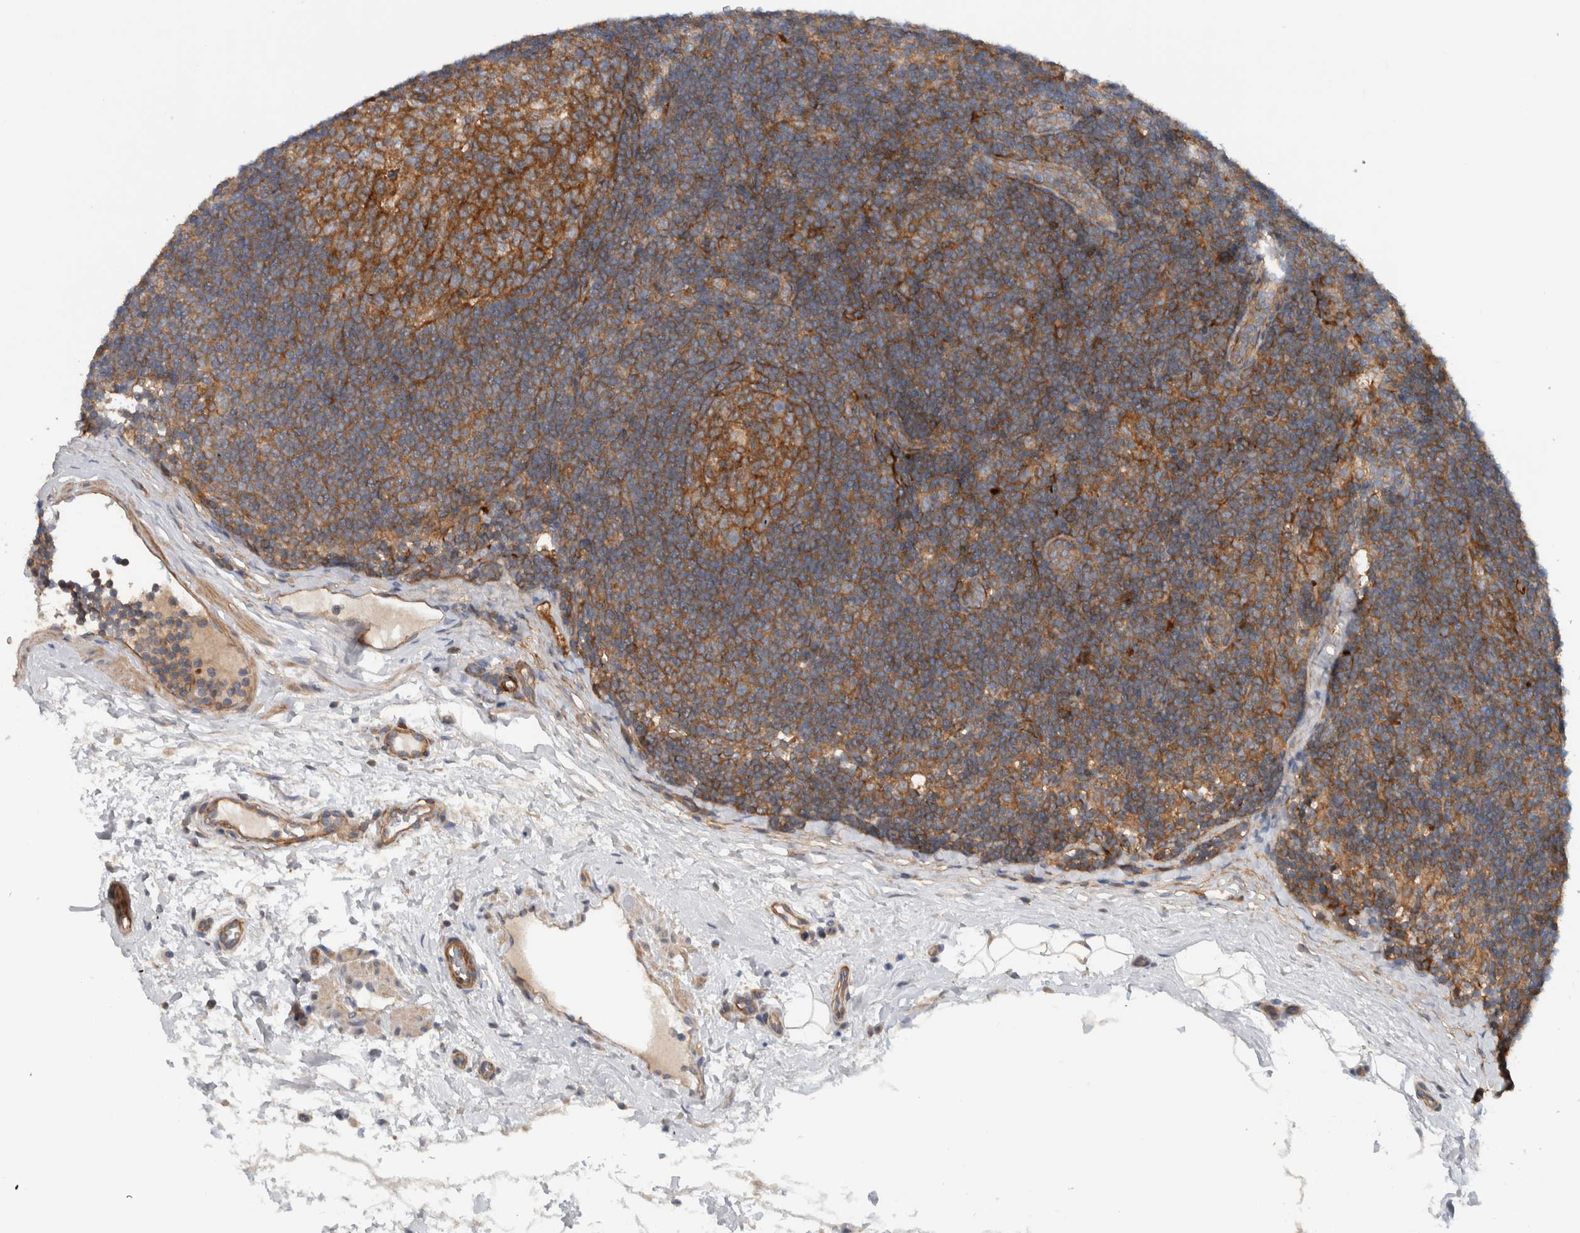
{"staining": {"intensity": "strong", "quantity": ">75%", "location": "cytoplasmic/membranous"}, "tissue": "lymph node", "cell_type": "Germinal center cells", "image_type": "normal", "snomed": [{"axis": "morphology", "description": "Normal tissue, NOS"}, {"axis": "topography", "description": "Lymph node"}], "caption": "Protein staining shows strong cytoplasmic/membranous expression in about >75% of germinal center cells in benign lymph node.", "gene": "MPRIP", "patient": {"sex": "female", "age": 22}}